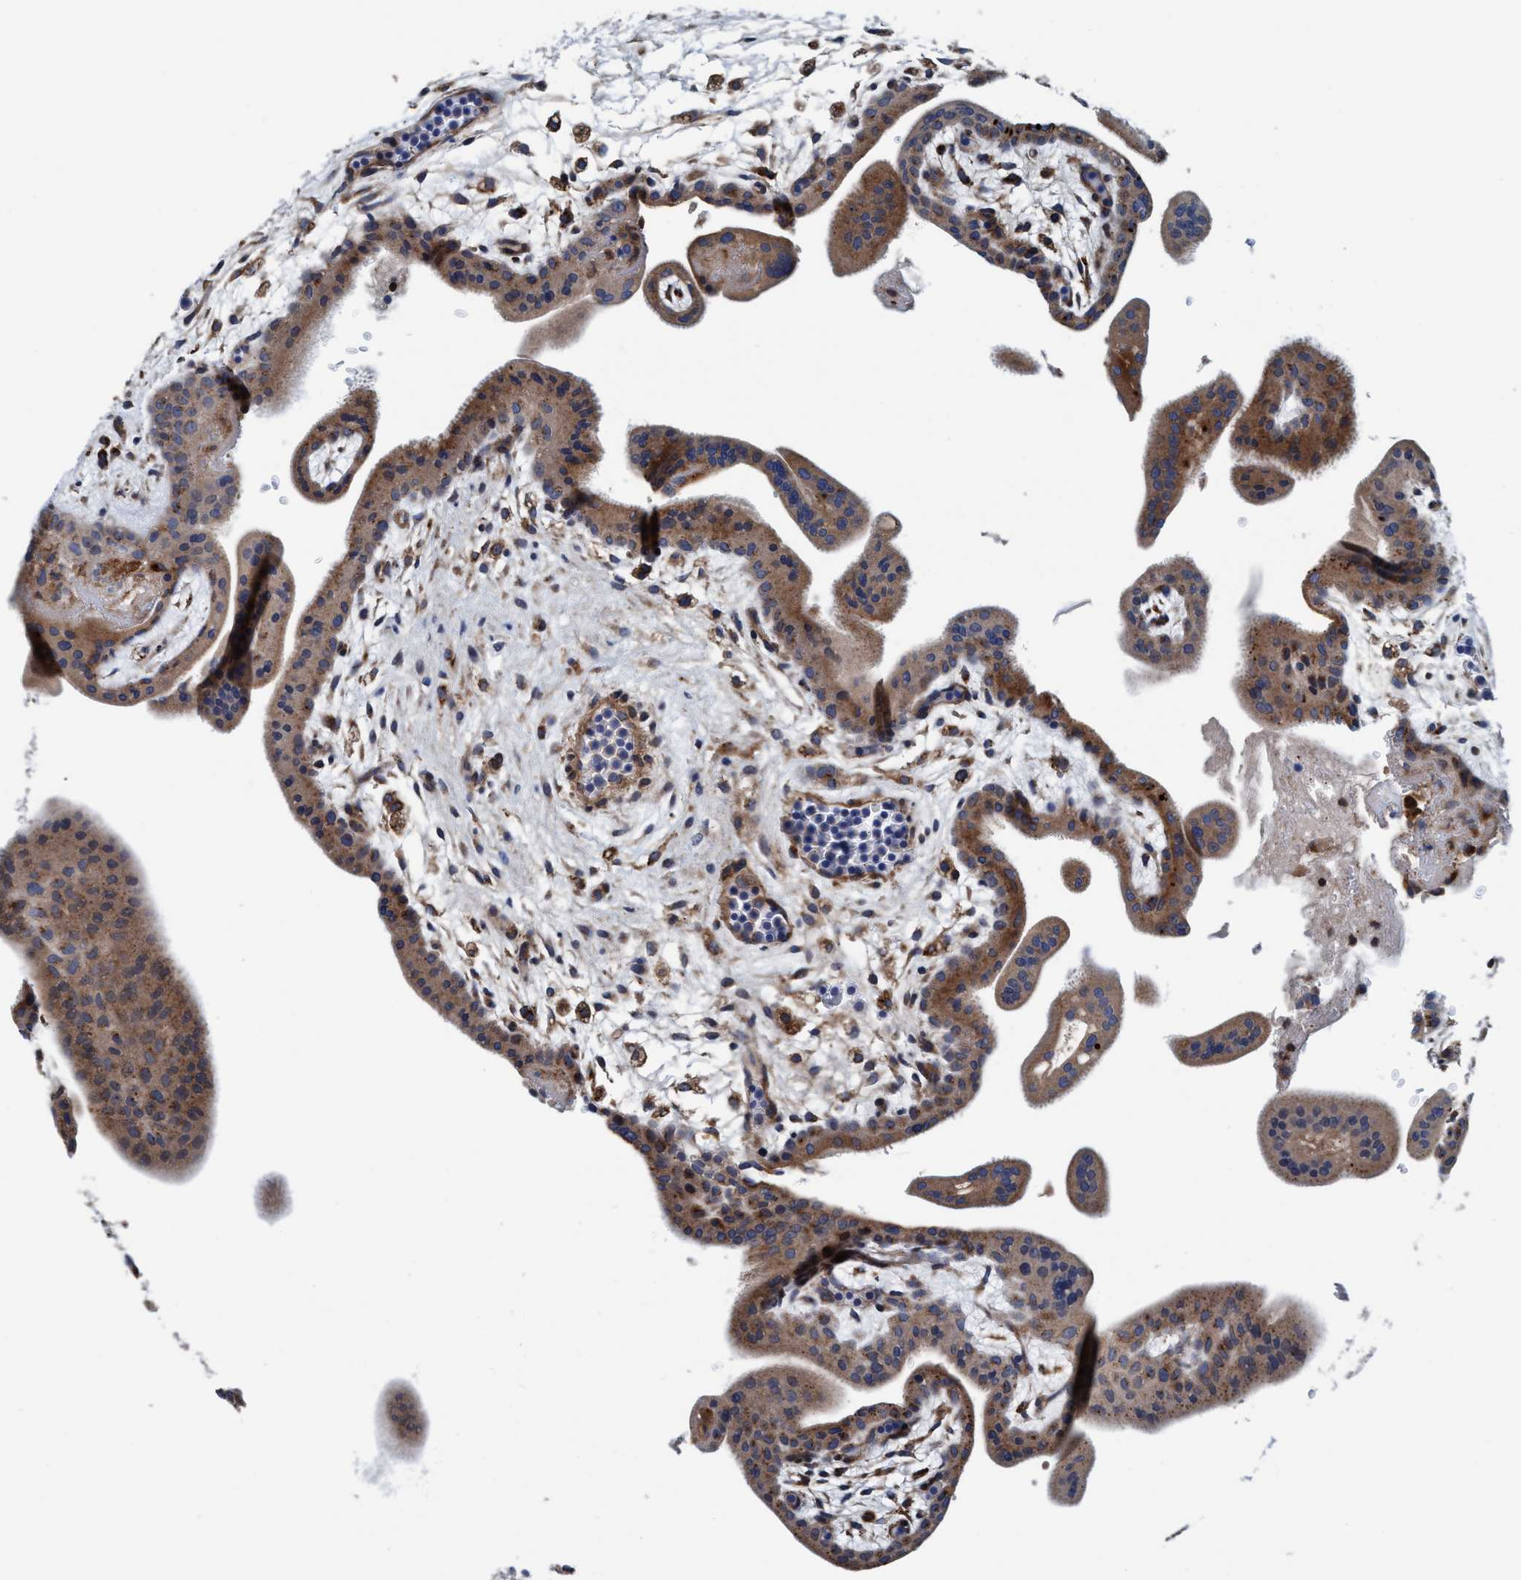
{"staining": {"intensity": "moderate", "quantity": ">75%", "location": "cytoplasmic/membranous"}, "tissue": "placenta", "cell_type": "Decidual cells", "image_type": "normal", "snomed": [{"axis": "morphology", "description": "Normal tissue, NOS"}, {"axis": "topography", "description": "Placenta"}], "caption": "Moderate cytoplasmic/membranous protein expression is identified in about >75% of decidual cells in placenta.", "gene": "ENDOG", "patient": {"sex": "female", "age": 35}}